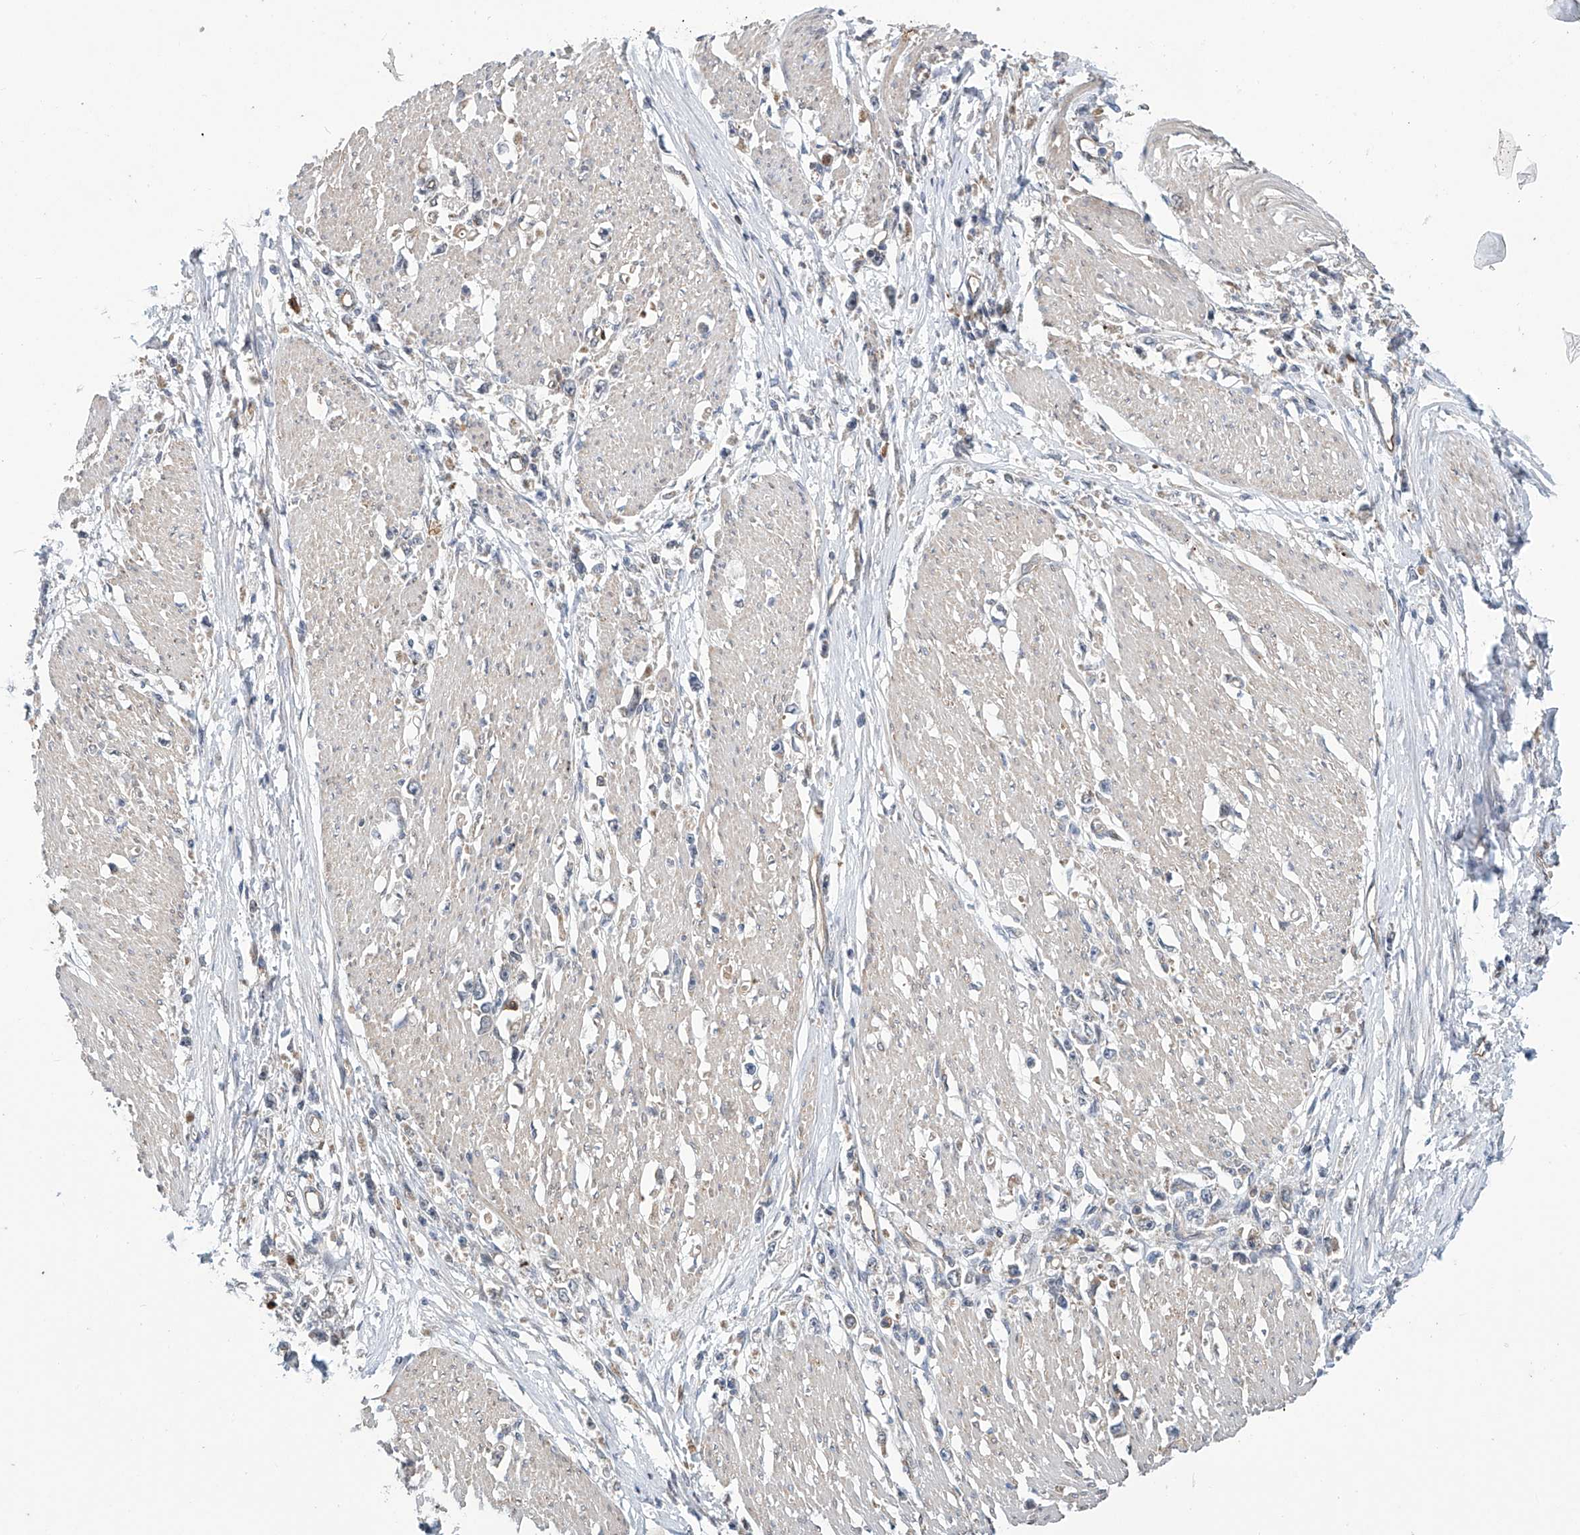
{"staining": {"intensity": "weak", "quantity": "<25%", "location": "cytoplasmic/membranous"}, "tissue": "stomach cancer", "cell_type": "Tumor cells", "image_type": "cancer", "snomed": [{"axis": "morphology", "description": "Adenocarcinoma, NOS"}, {"axis": "topography", "description": "Stomach"}], "caption": "Human stomach cancer stained for a protein using immunohistochemistry (IHC) demonstrates no expression in tumor cells.", "gene": "EIF2D", "patient": {"sex": "female", "age": 59}}